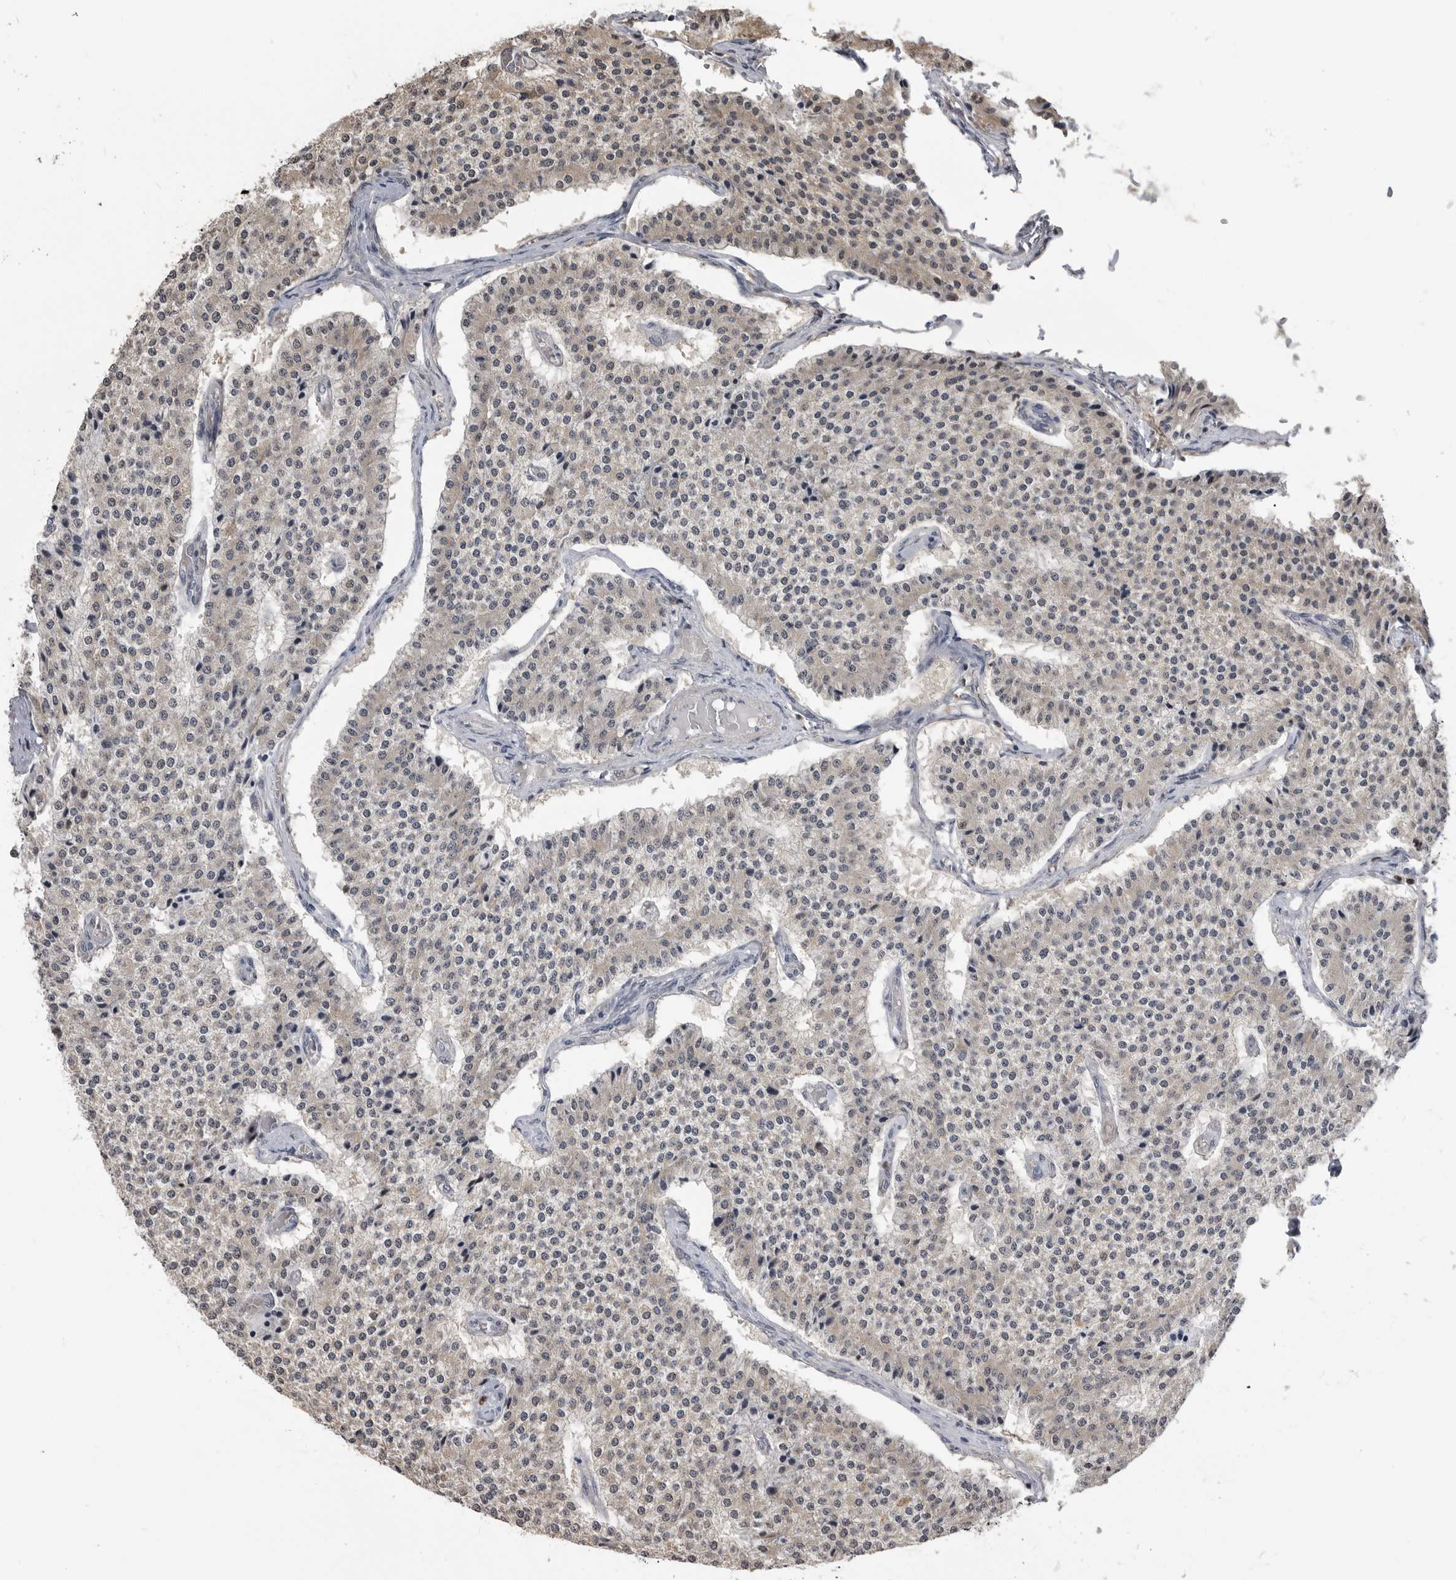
{"staining": {"intensity": "weak", "quantity": ">75%", "location": "cytoplasmic/membranous"}, "tissue": "carcinoid", "cell_type": "Tumor cells", "image_type": "cancer", "snomed": [{"axis": "morphology", "description": "Carcinoid, malignant, NOS"}, {"axis": "topography", "description": "Colon"}], "caption": "Immunohistochemistry (IHC) staining of carcinoid (malignant), which demonstrates low levels of weak cytoplasmic/membranous expression in approximately >75% of tumor cells indicating weak cytoplasmic/membranous protein staining. The staining was performed using DAB (3,3'-diaminobenzidine) (brown) for protein detection and nuclei were counterstained in hematoxylin (blue).", "gene": "SMARCC1", "patient": {"sex": "female", "age": 52}}